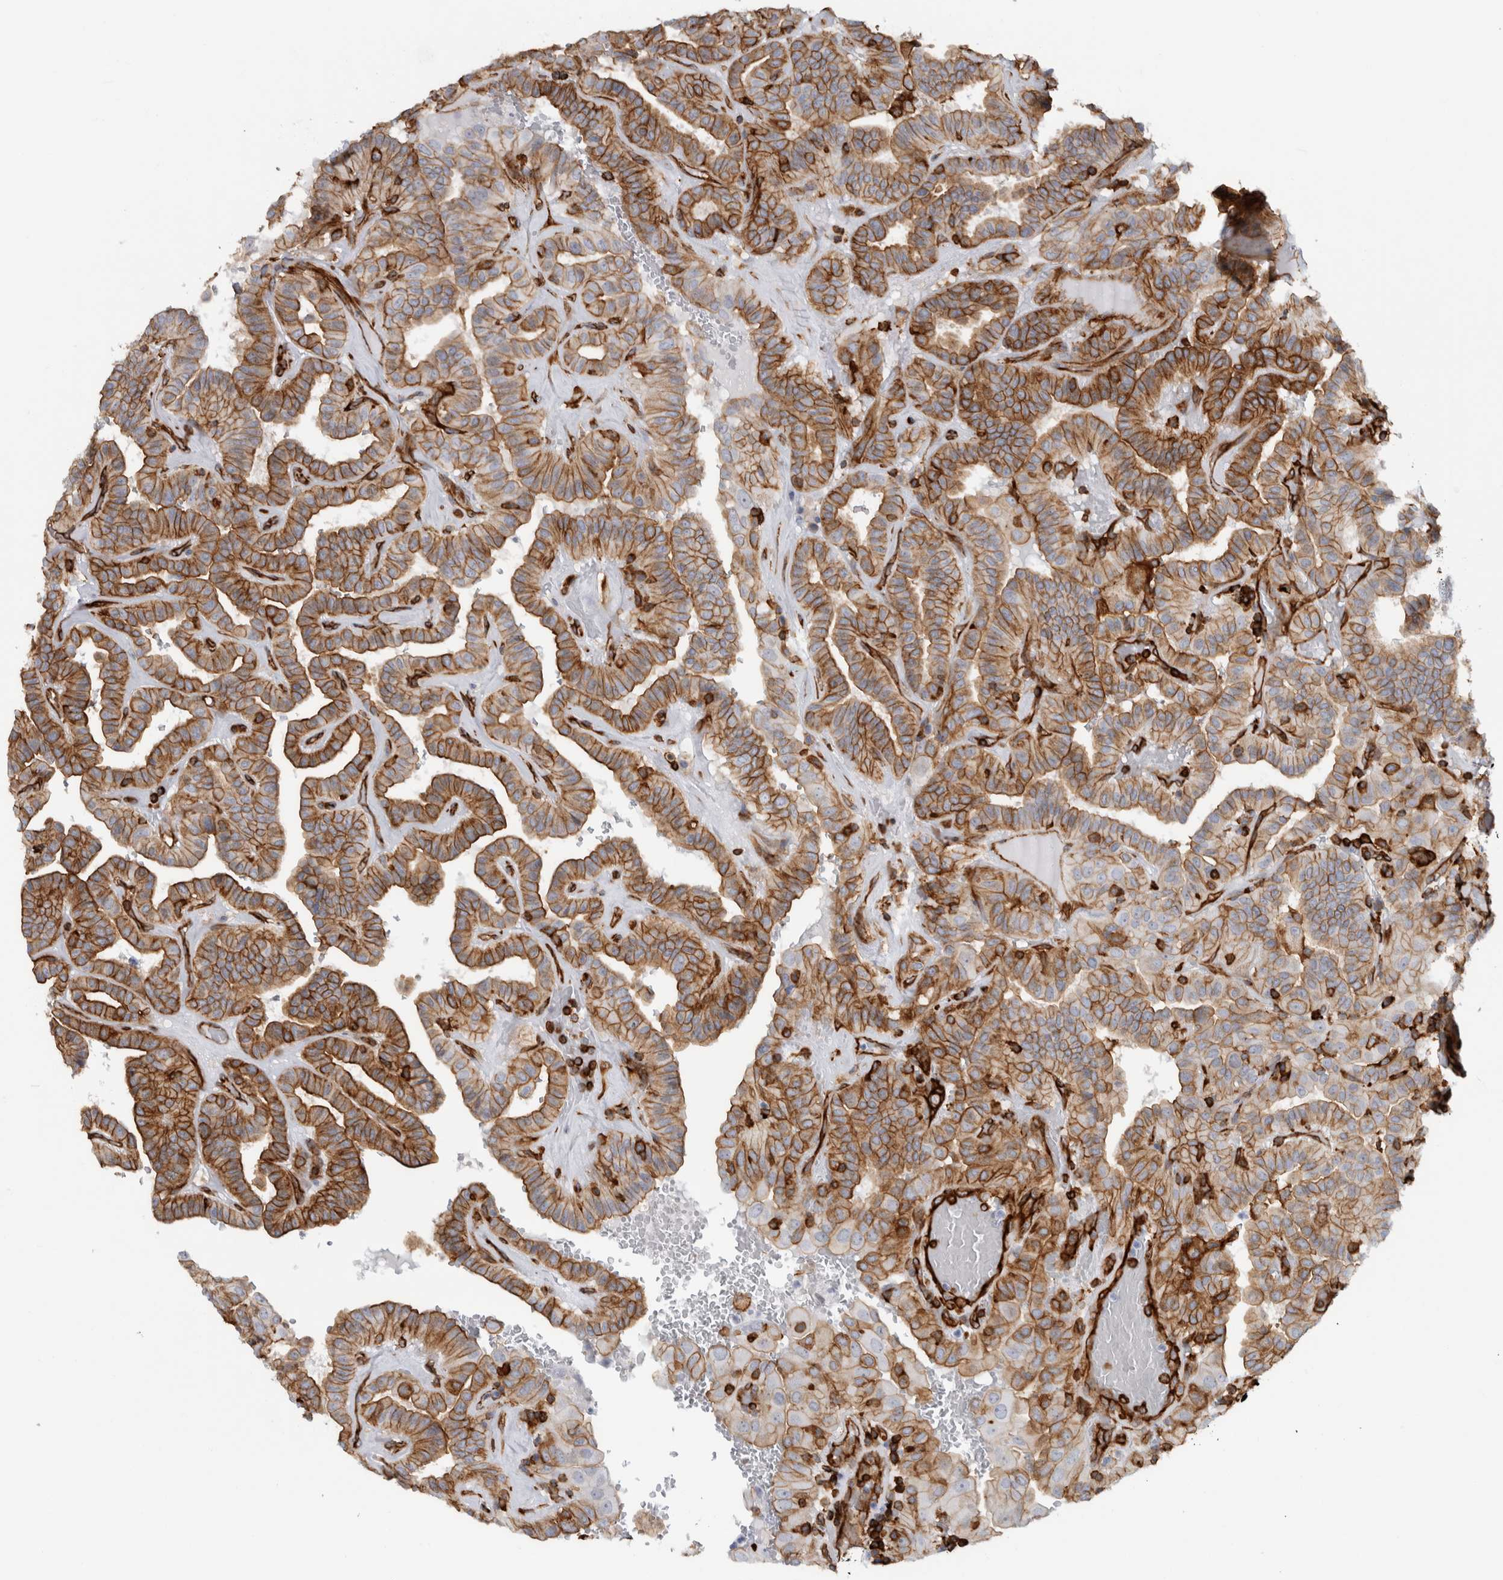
{"staining": {"intensity": "moderate", "quantity": ">75%", "location": "cytoplasmic/membranous"}, "tissue": "thyroid cancer", "cell_type": "Tumor cells", "image_type": "cancer", "snomed": [{"axis": "morphology", "description": "Papillary adenocarcinoma, NOS"}, {"axis": "topography", "description": "Thyroid gland"}], "caption": "Tumor cells show medium levels of moderate cytoplasmic/membranous expression in approximately >75% of cells in human thyroid papillary adenocarcinoma.", "gene": "AHNAK", "patient": {"sex": "male", "age": 77}}